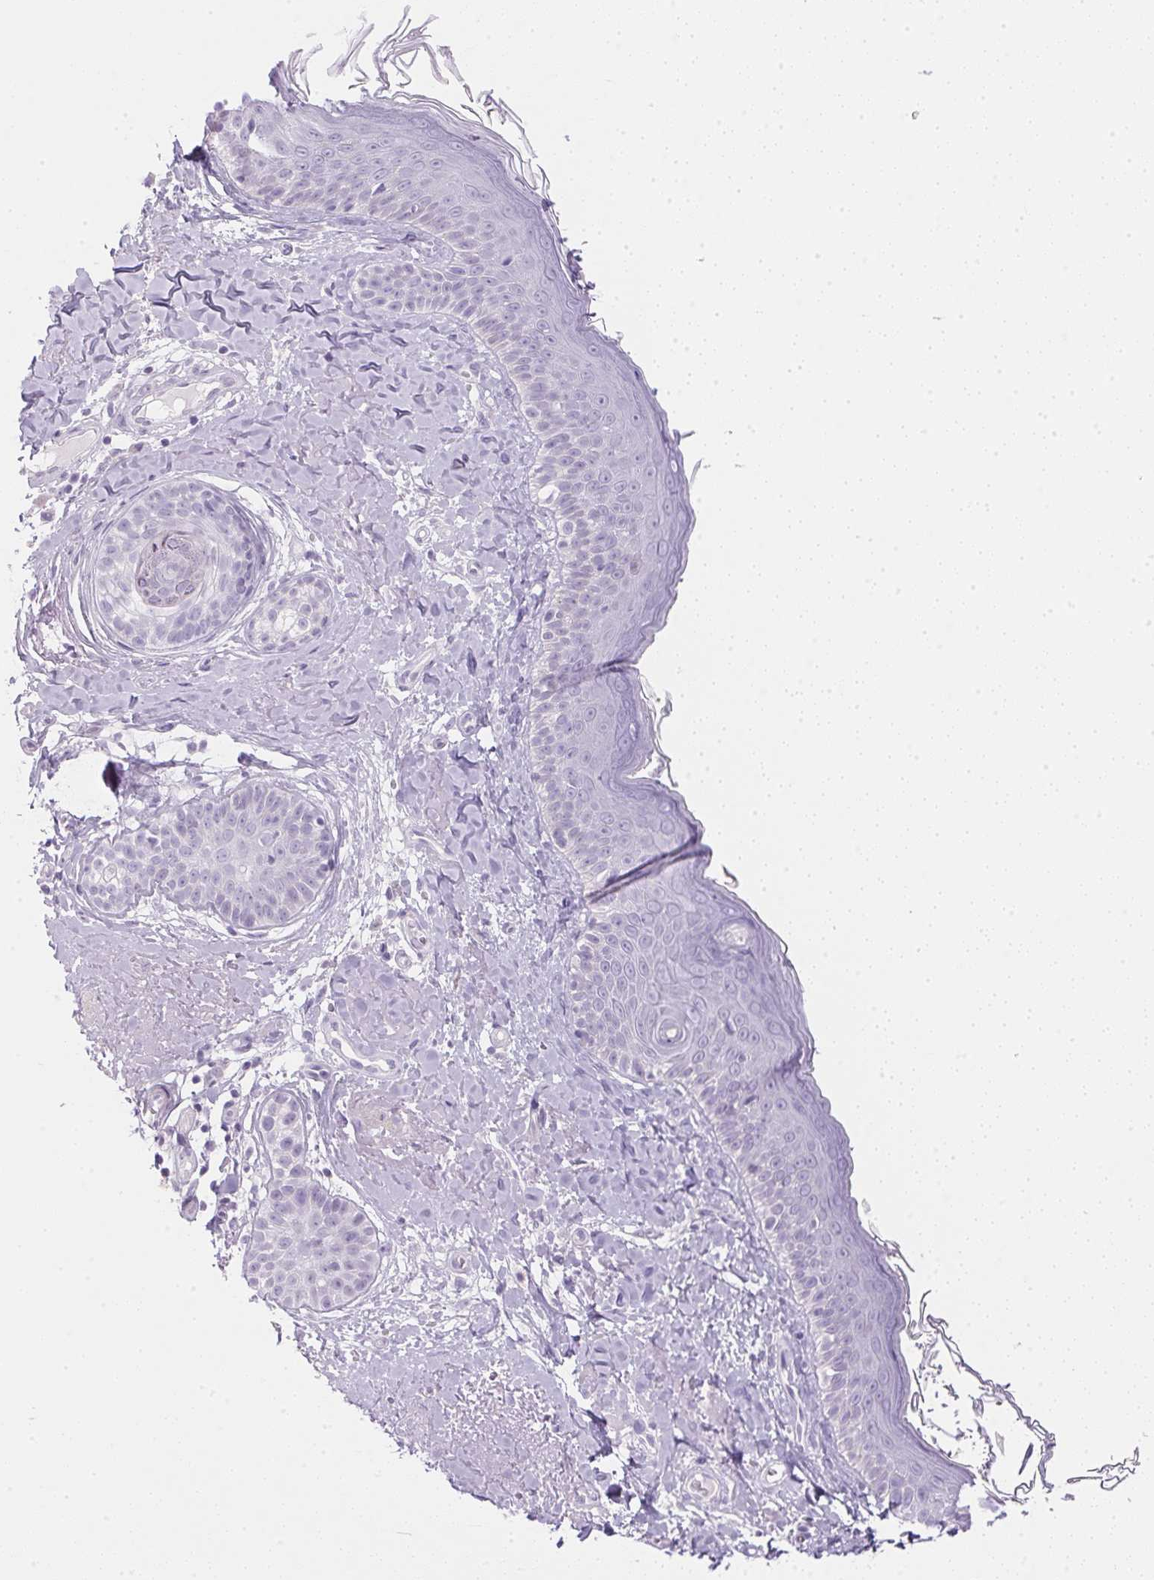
{"staining": {"intensity": "negative", "quantity": "none", "location": "none"}, "tissue": "skin", "cell_type": "Fibroblasts", "image_type": "normal", "snomed": [{"axis": "morphology", "description": "Normal tissue, NOS"}, {"axis": "topography", "description": "Skin"}], "caption": "High power microscopy image of an immunohistochemistry (IHC) photomicrograph of normal skin, revealing no significant positivity in fibroblasts.", "gene": "CTRL", "patient": {"sex": "male", "age": 73}}